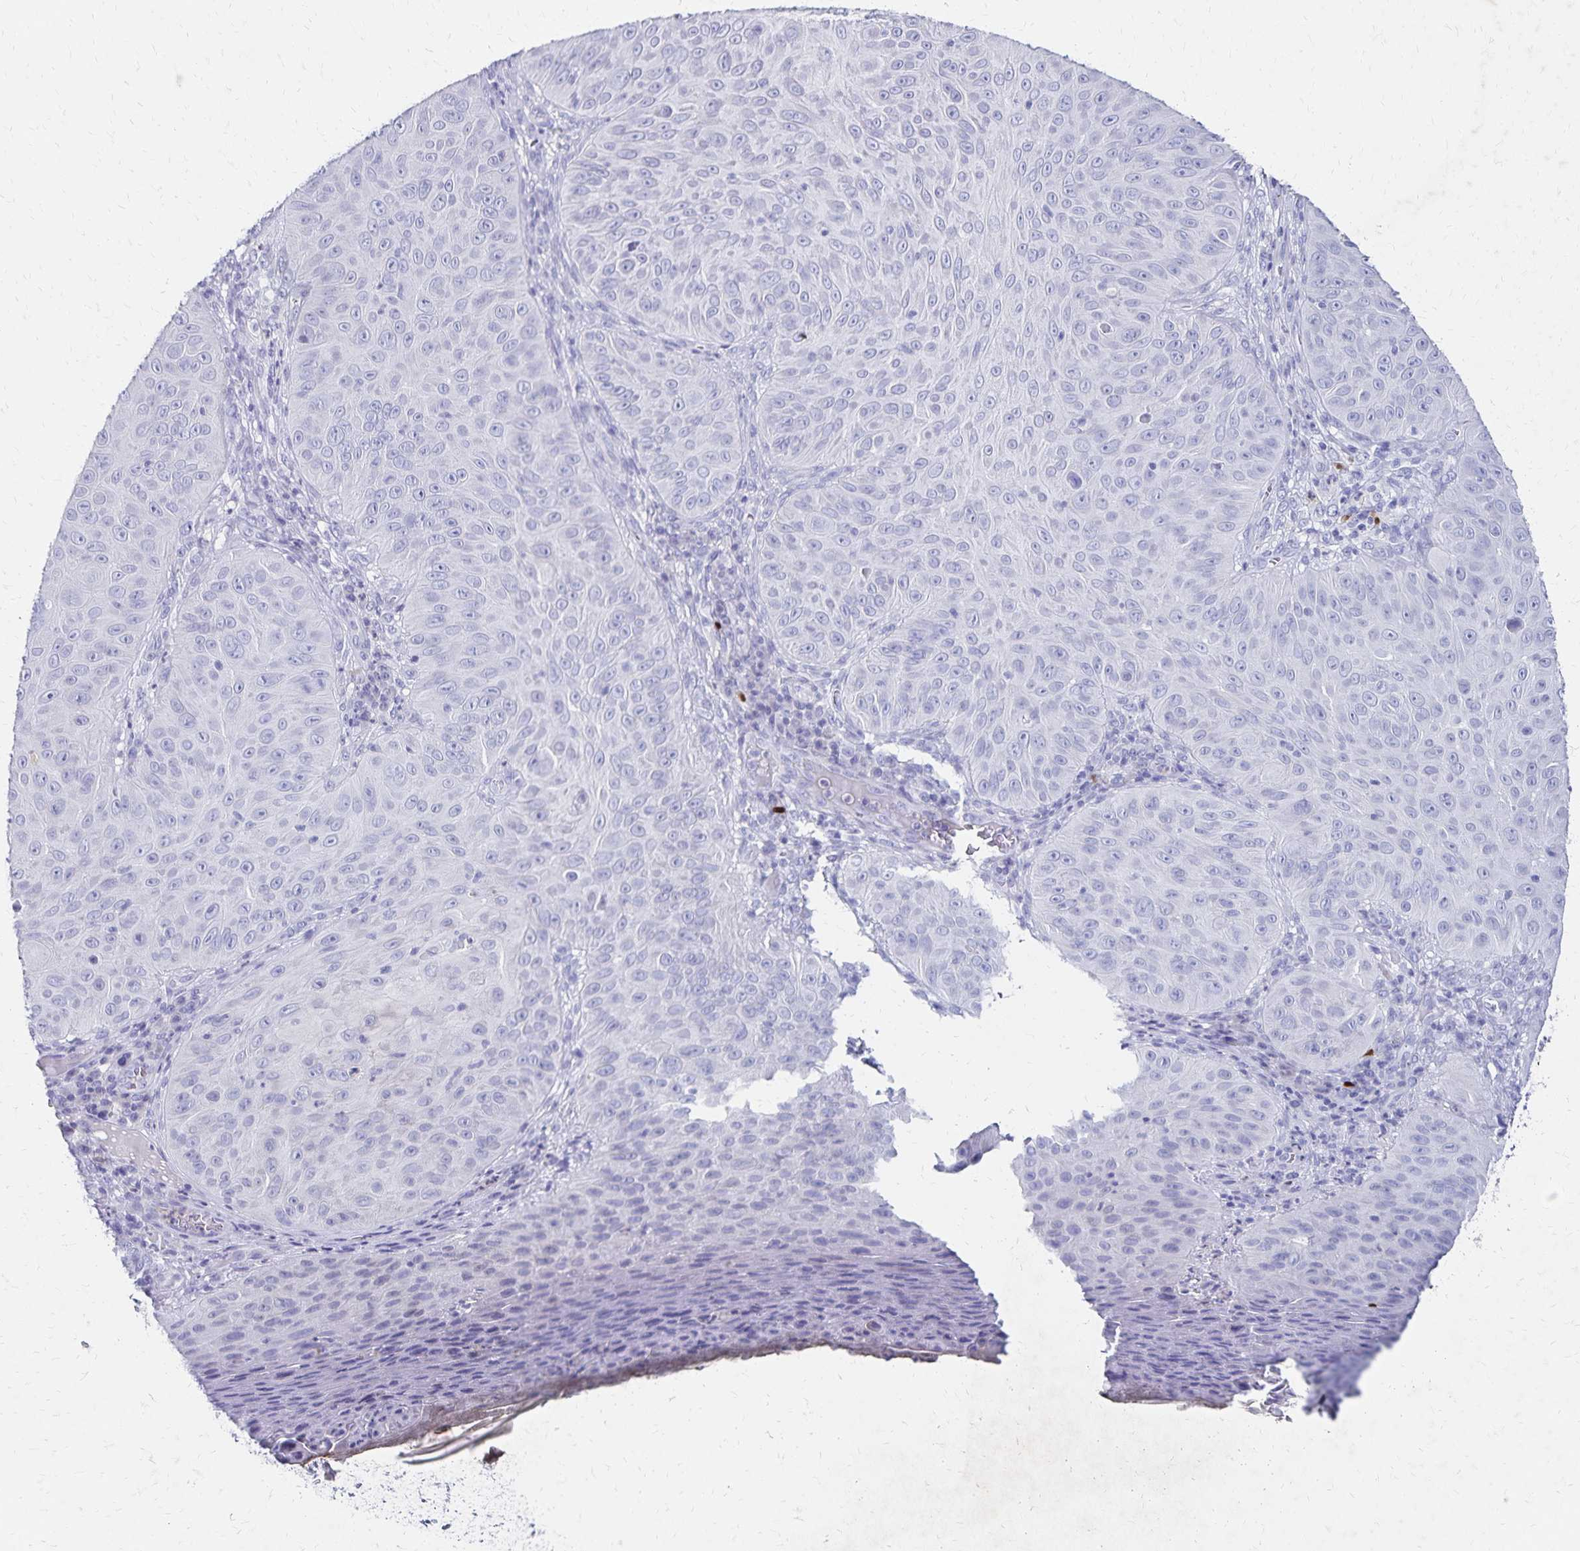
{"staining": {"intensity": "negative", "quantity": "none", "location": "none"}, "tissue": "skin cancer", "cell_type": "Tumor cells", "image_type": "cancer", "snomed": [{"axis": "morphology", "description": "Squamous cell carcinoma, NOS"}, {"axis": "topography", "description": "Skin"}], "caption": "DAB immunohistochemical staining of human skin cancer shows no significant positivity in tumor cells.", "gene": "PAX5", "patient": {"sex": "male", "age": 82}}